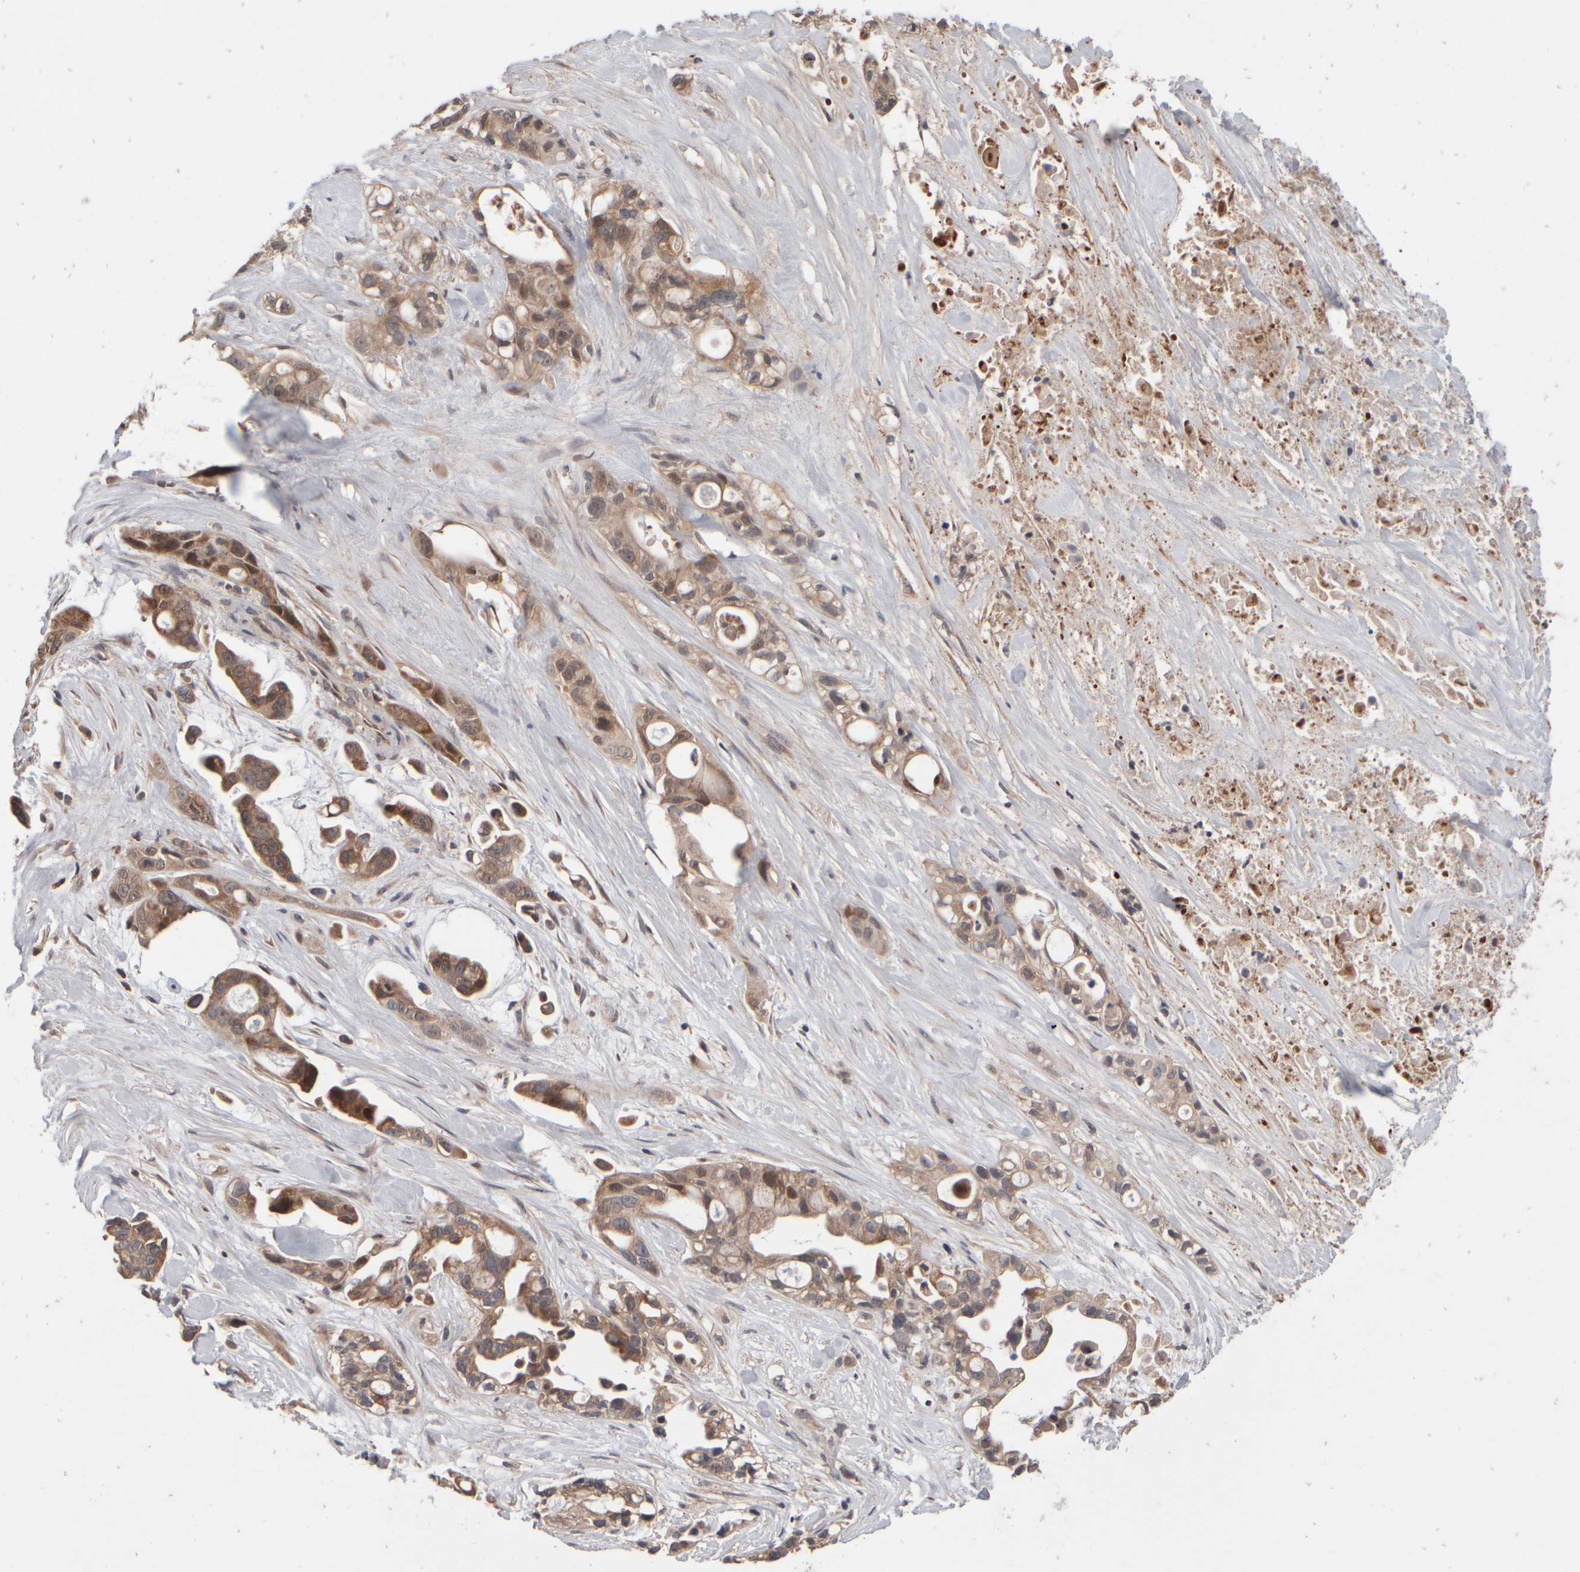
{"staining": {"intensity": "moderate", "quantity": ">75%", "location": "cytoplasmic/membranous,nuclear"}, "tissue": "pancreatic cancer", "cell_type": "Tumor cells", "image_type": "cancer", "snomed": [{"axis": "morphology", "description": "Adenocarcinoma, NOS"}, {"axis": "topography", "description": "Pancreas"}], "caption": "Immunohistochemistry (IHC) staining of pancreatic adenocarcinoma, which displays medium levels of moderate cytoplasmic/membranous and nuclear positivity in about >75% of tumor cells indicating moderate cytoplasmic/membranous and nuclear protein expression. The staining was performed using DAB (brown) for protein detection and nuclei were counterstained in hematoxylin (blue).", "gene": "ABHD11", "patient": {"sex": "male", "age": 53}}